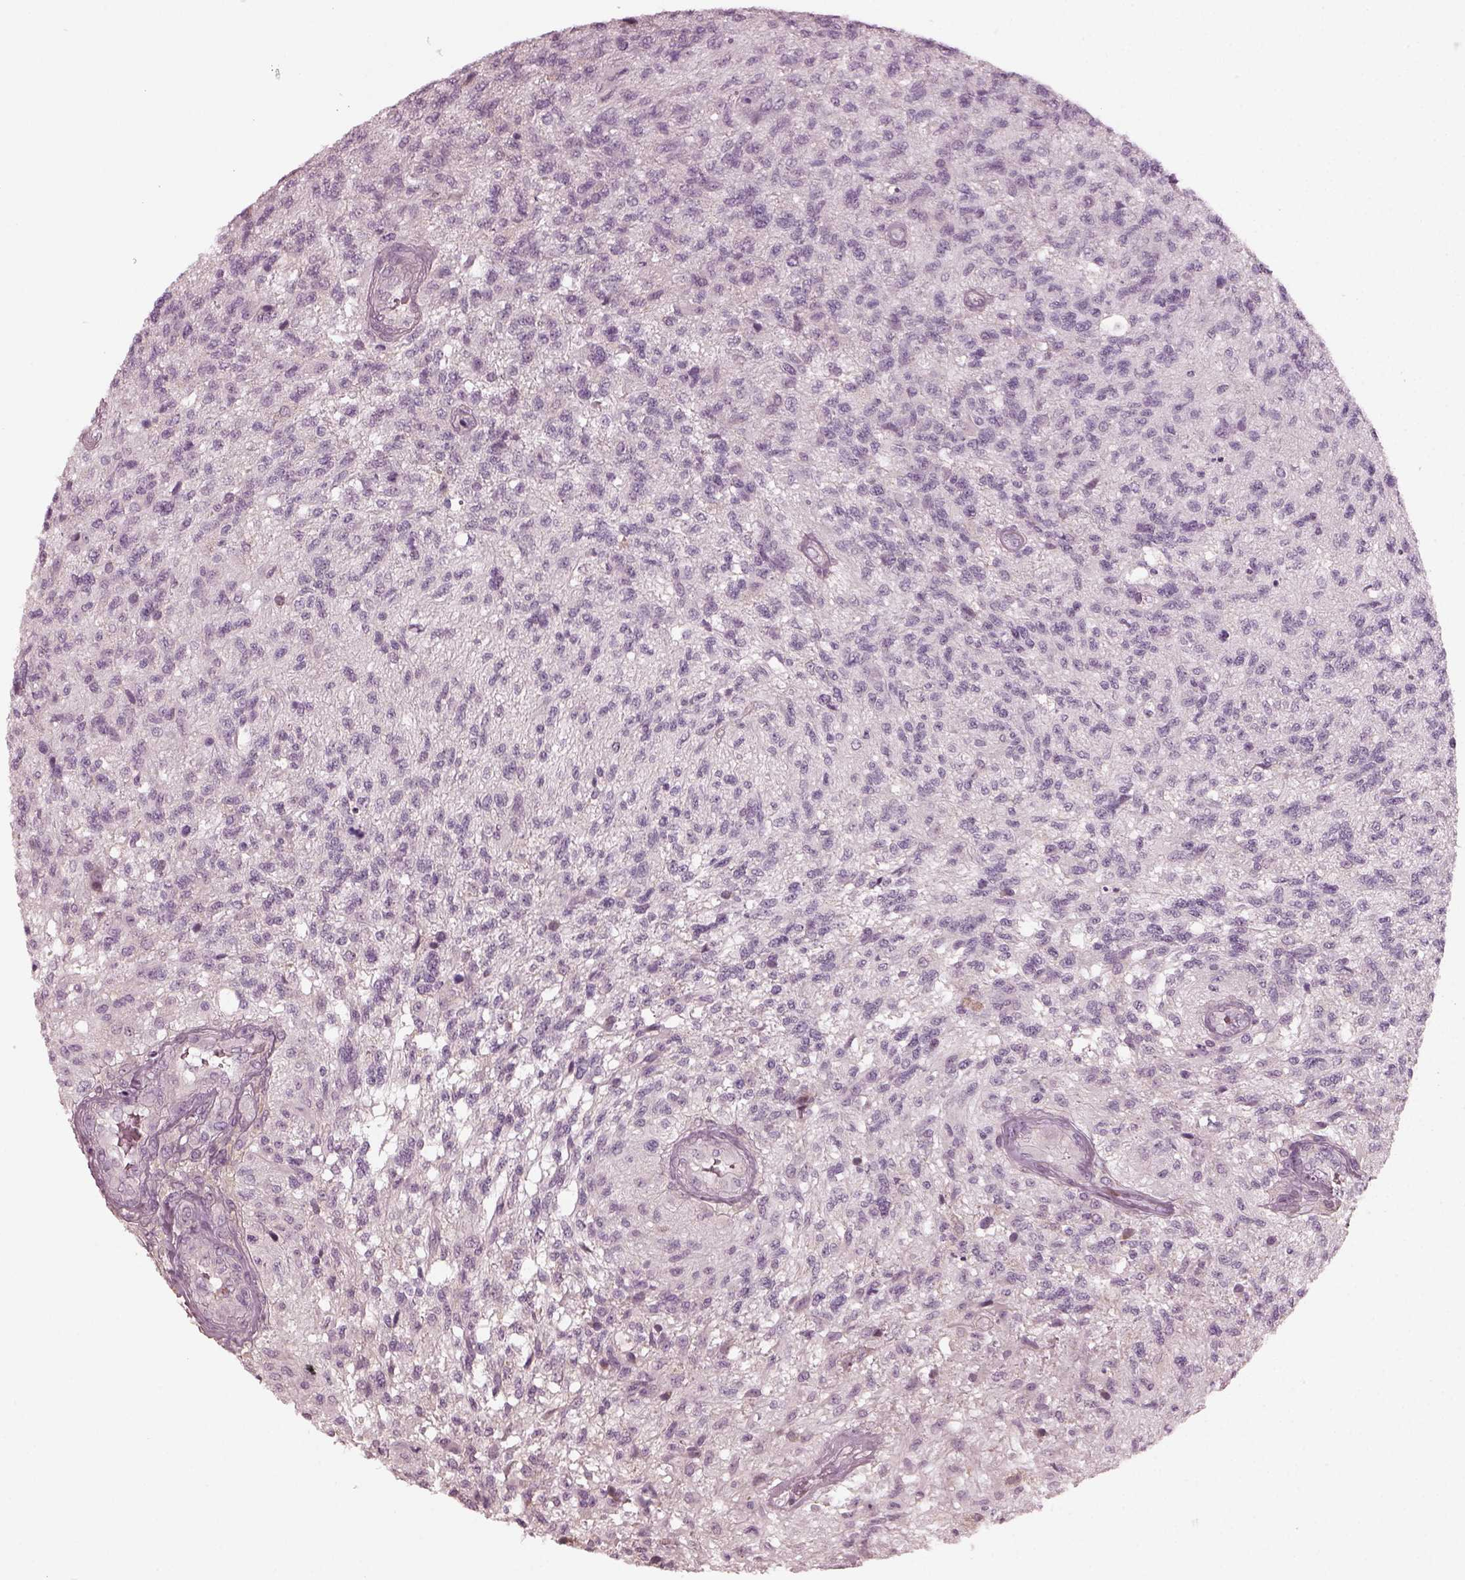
{"staining": {"intensity": "negative", "quantity": "none", "location": "none"}, "tissue": "glioma", "cell_type": "Tumor cells", "image_type": "cancer", "snomed": [{"axis": "morphology", "description": "Glioma, malignant, High grade"}, {"axis": "topography", "description": "Brain"}], "caption": "Protein analysis of glioma demonstrates no significant expression in tumor cells. (DAB immunohistochemistry with hematoxylin counter stain).", "gene": "CHIT1", "patient": {"sex": "male", "age": 56}}